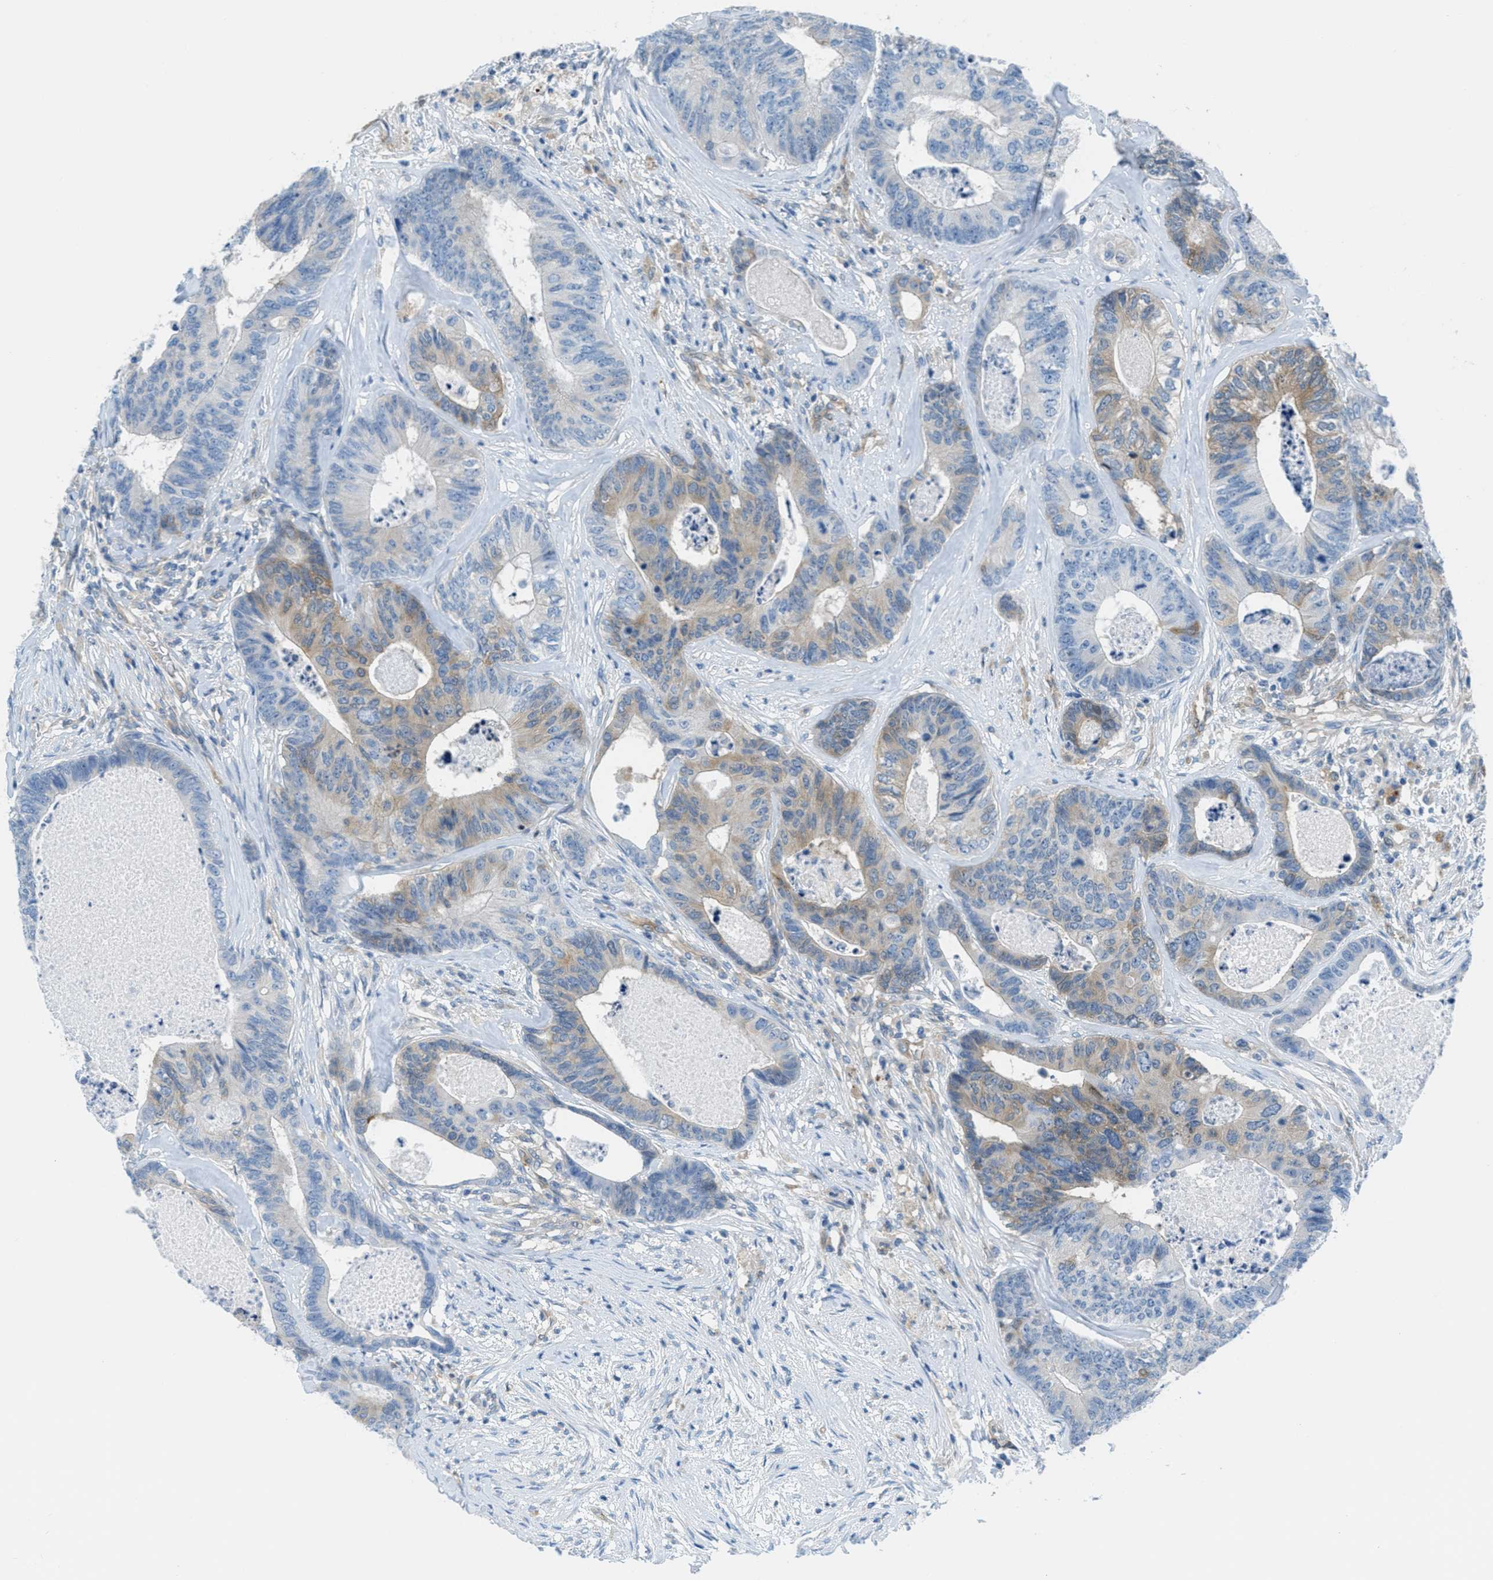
{"staining": {"intensity": "moderate", "quantity": "25%-75%", "location": "cytoplasmic/membranous"}, "tissue": "colorectal cancer", "cell_type": "Tumor cells", "image_type": "cancer", "snomed": [{"axis": "morphology", "description": "Adenocarcinoma, NOS"}, {"axis": "topography", "description": "Colon"}], "caption": "Moderate cytoplasmic/membranous staining is seen in about 25%-75% of tumor cells in colorectal cancer (adenocarcinoma).", "gene": "MAPRE2", "patient": {"sex": "female", "age": 67}}